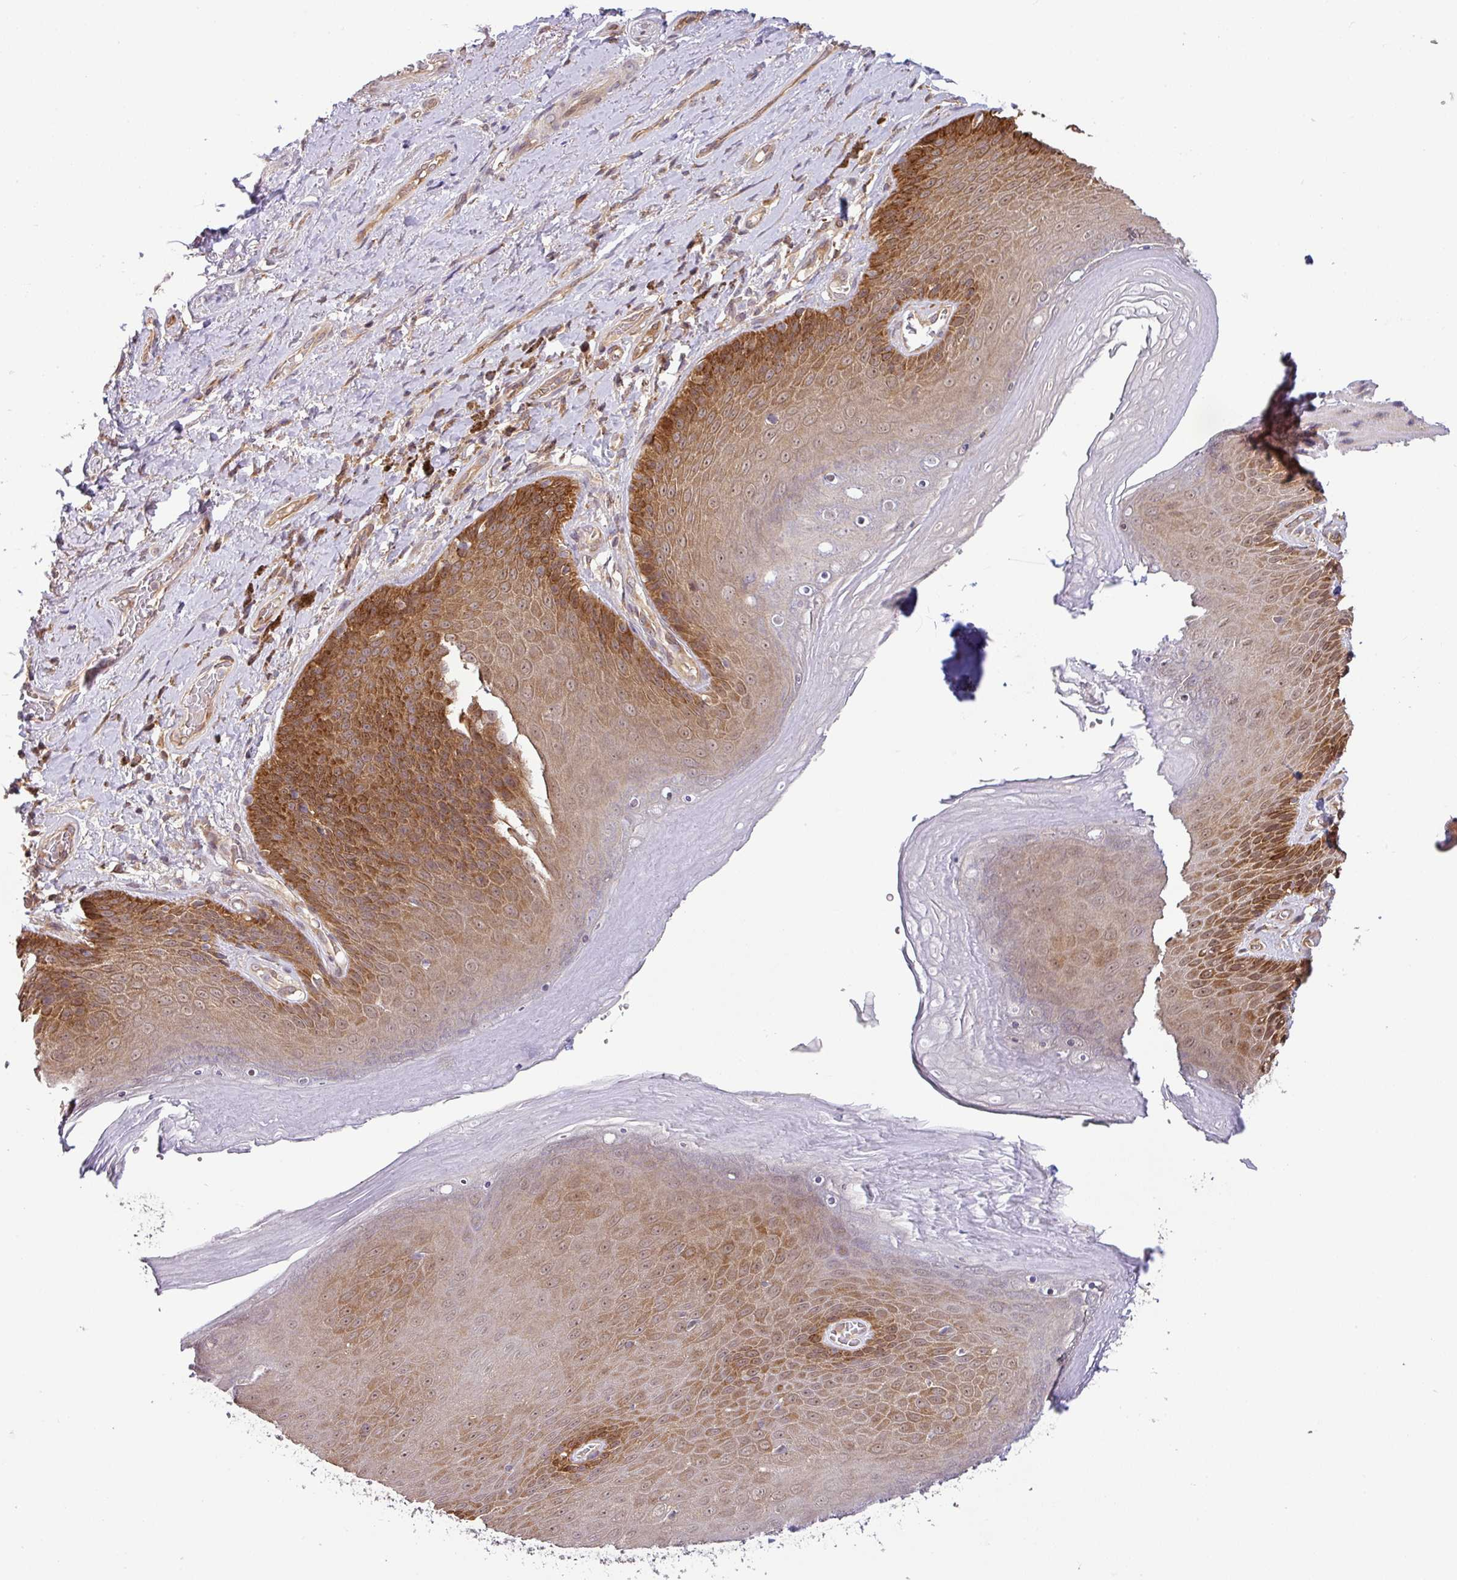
{"staining": {"intensity": "moderate", "quantity": ">75%", "location": "cytoplasmic/membranous,nuclear"}, "tissue": "skin", "cell_type": "Epidermal cells", "image_type": "normal", "snomed": [{"axis": "morphology", "description": "Normal tissue, NOS"}, {"axis": "topography", "description": "Anal"}, {"axis": "topography", "description": "Peripheral nerve tissue"}], "caption": "This micrograph demonstrates normal skin stained with IHC to label a protein in brown. The cytoplasmic/membranous,nuclear of epidermal cells show moderate positivity for the protein. Nuclei are counter-stained blue.", "gene": "SHB", "patient": {"sex": "male", "age": 53}}